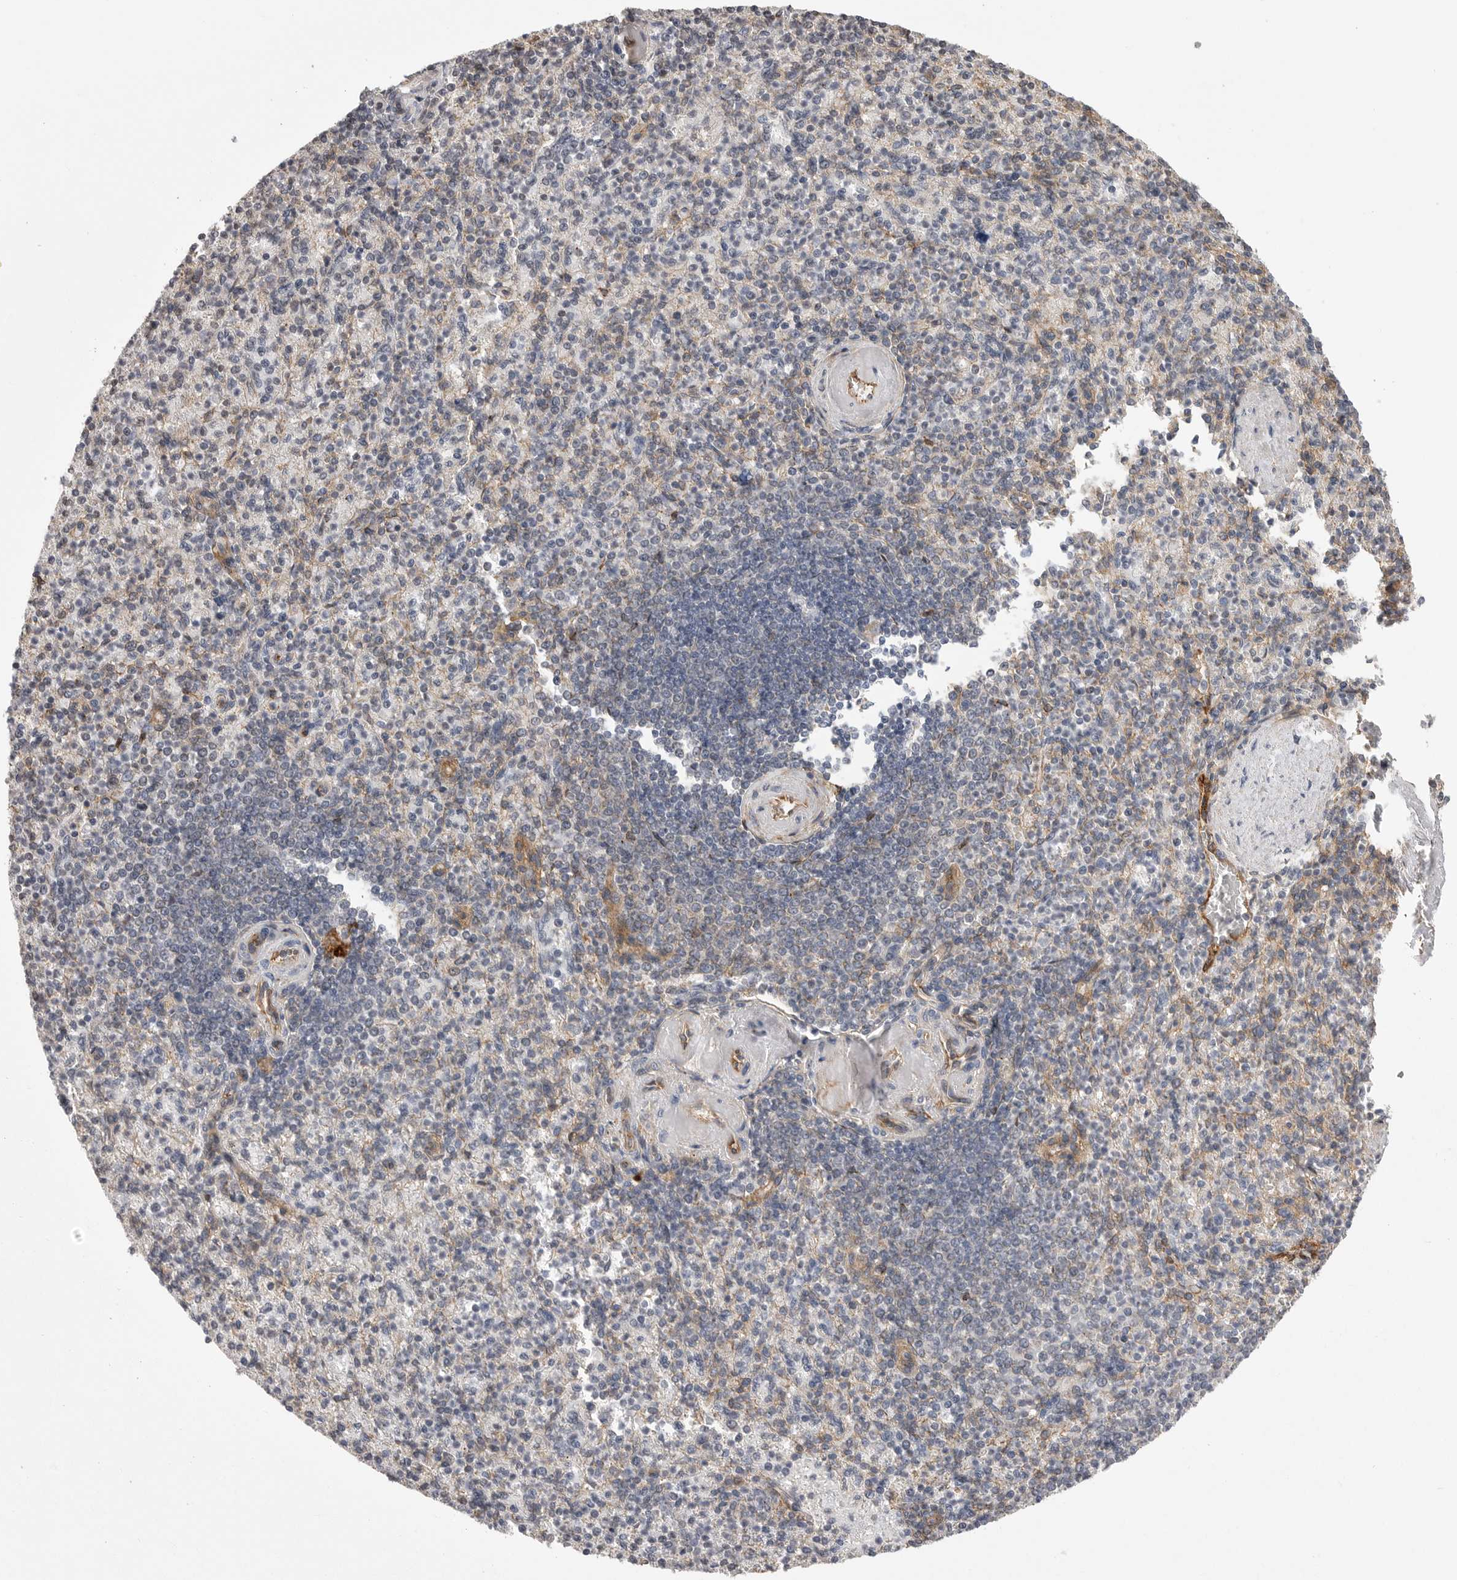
{"staining": {"intensity": "negative", "quantity": "none", "location": "none"}, "tissue": "spleen", "cell_type": "Cells in red pulp", "image_type": "normal", "snomed": [{"axis": "morphology", "description": "Normal tissue, NOS"}, {"axis": "topography", "description": "Spleen"}], "caption": "The immunohistochemistry micrograph has no significant expression in cells in red pulp of spleen.", "gene": "NECTIN1", "patient": {"sex": "female", "age": 74}}